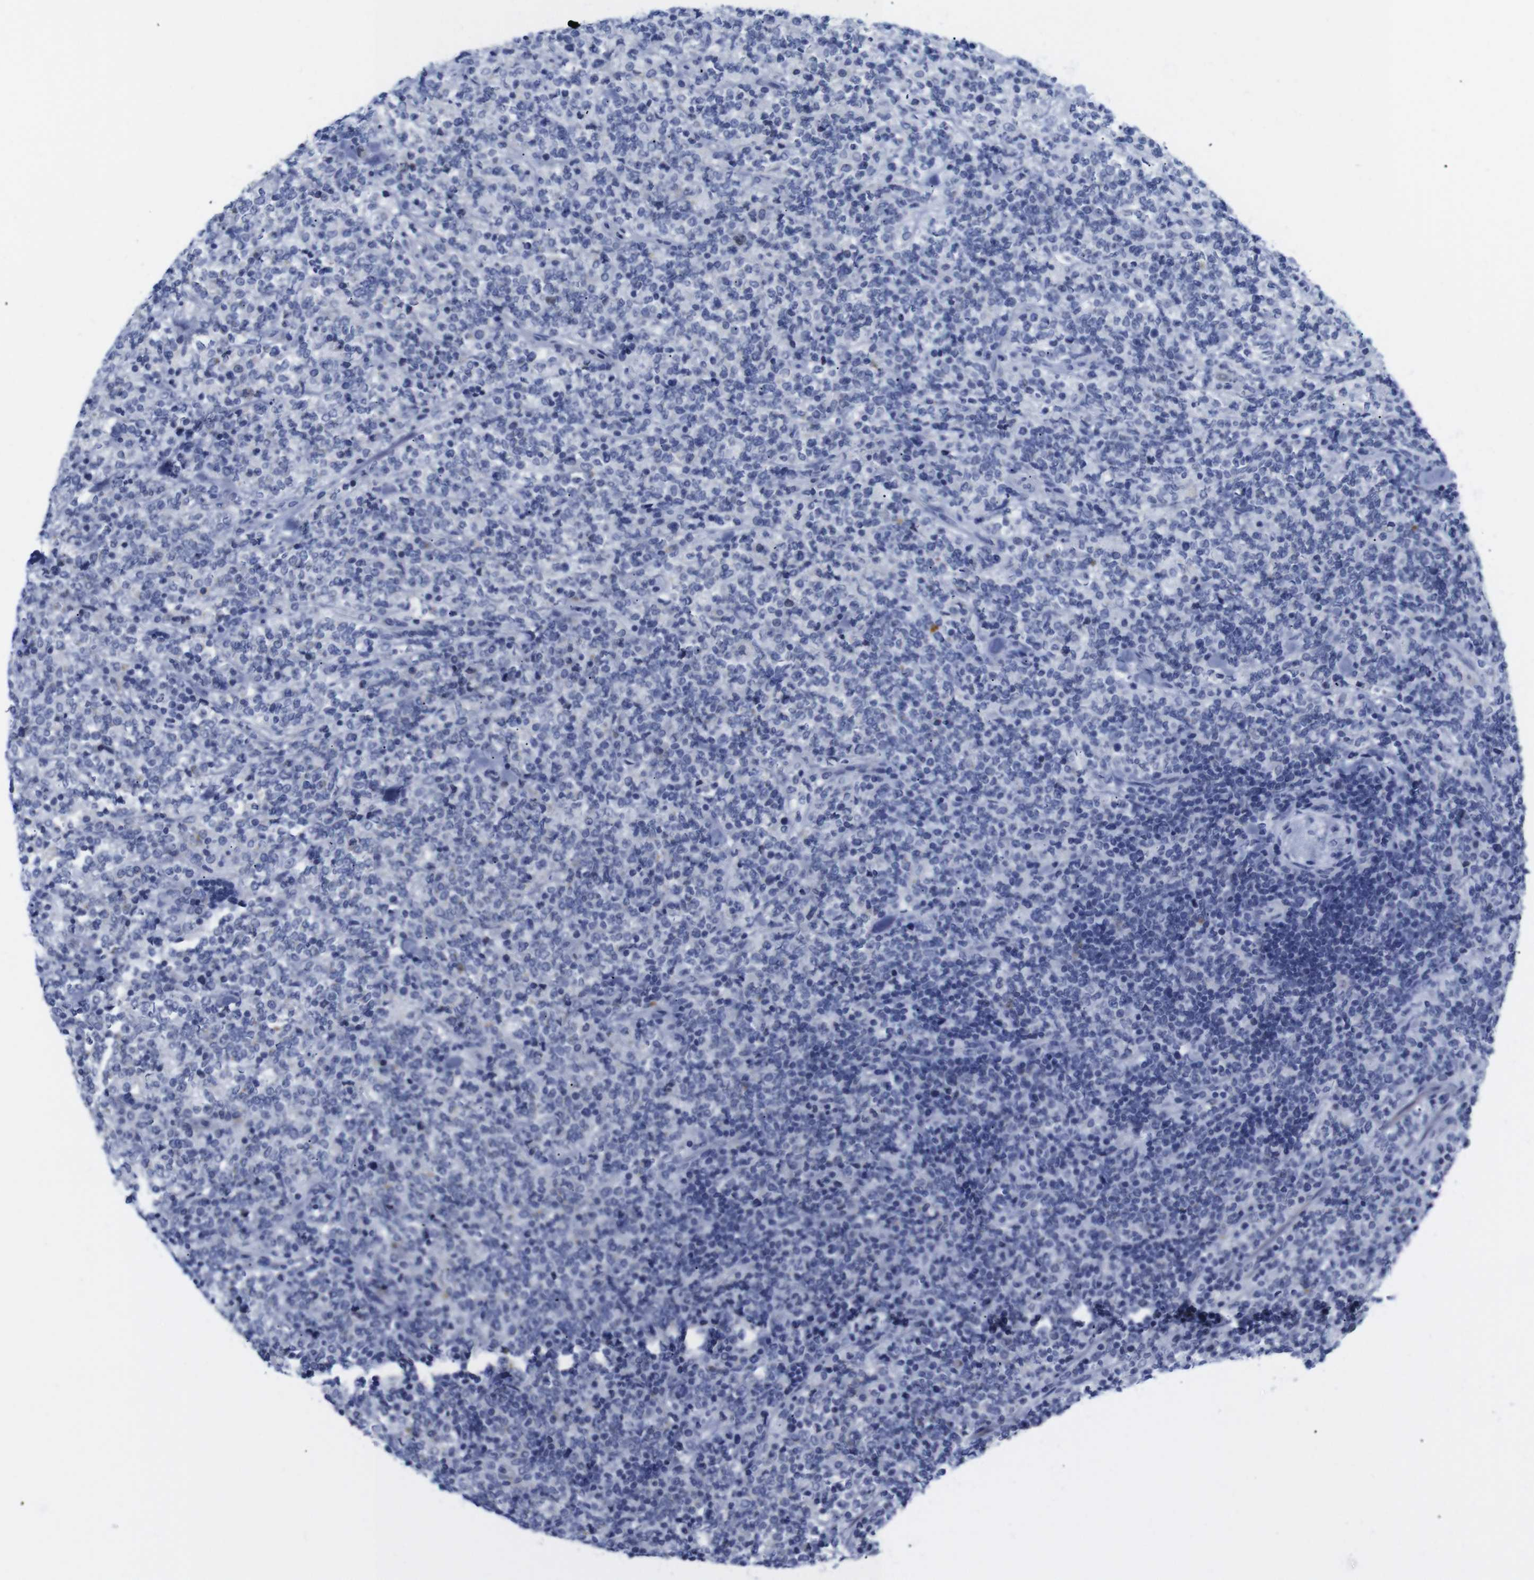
{"staining": {"intensity": "negative", "quantity": "none", "location": "none"}, "tissue": "lymphoma", "cell_type": "Tumor cells", "image_type": "cancer", "snomed": [{"axis": "morphology", "description": "Malignant lymphoma, non-Hodgkin's type, High grade"}, {"axis": "topography", "description": "Soft tissue"}], "caption": "Tumor cells show no significant expression in lymphoma. The staining was performed using DAB to visualize the protein expression in brown, while the nuclei were stained in blue with hematoxylin (Magnification: 20x).", "gene": "LRRC55", "patient": {"sex": "male", "age": 18}}